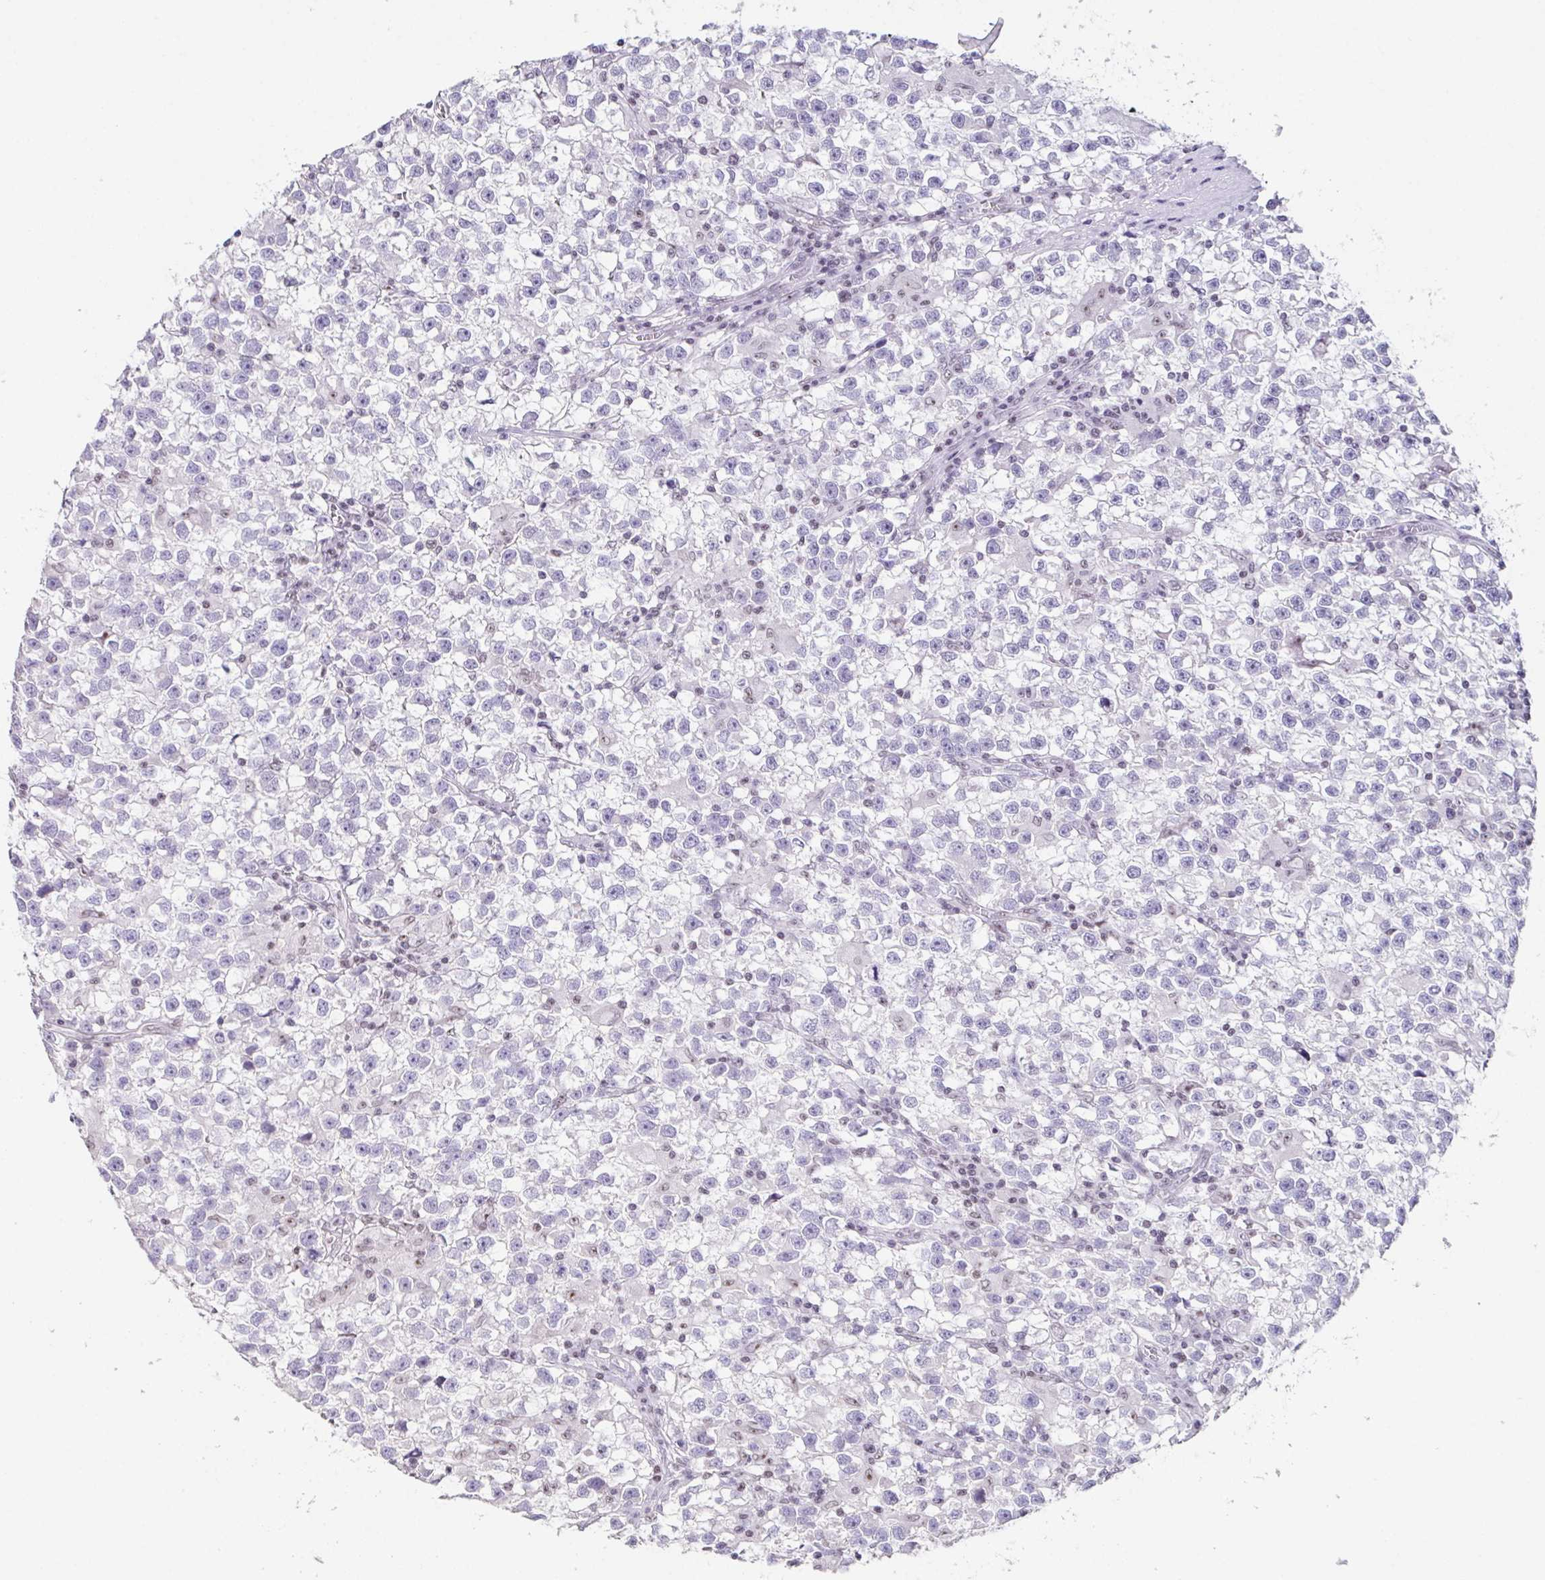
{"staining": {"intensity": "negative", "quantity": "none", "location": "none"}, "tissue": "testis cancer", "cell_type": "Tumor cells", "image_type": "cancer", "snomed": [{"axis": "morphology", "description": "Seminoma, NOS"}, {"axis": "topography", "description": "Testis"}], "caption": "The image exhibits no staining of tumor cells in testis cancer (seminoma).", "gene": "ZNF800", "patient": {"sex": "male", "age": 31}}